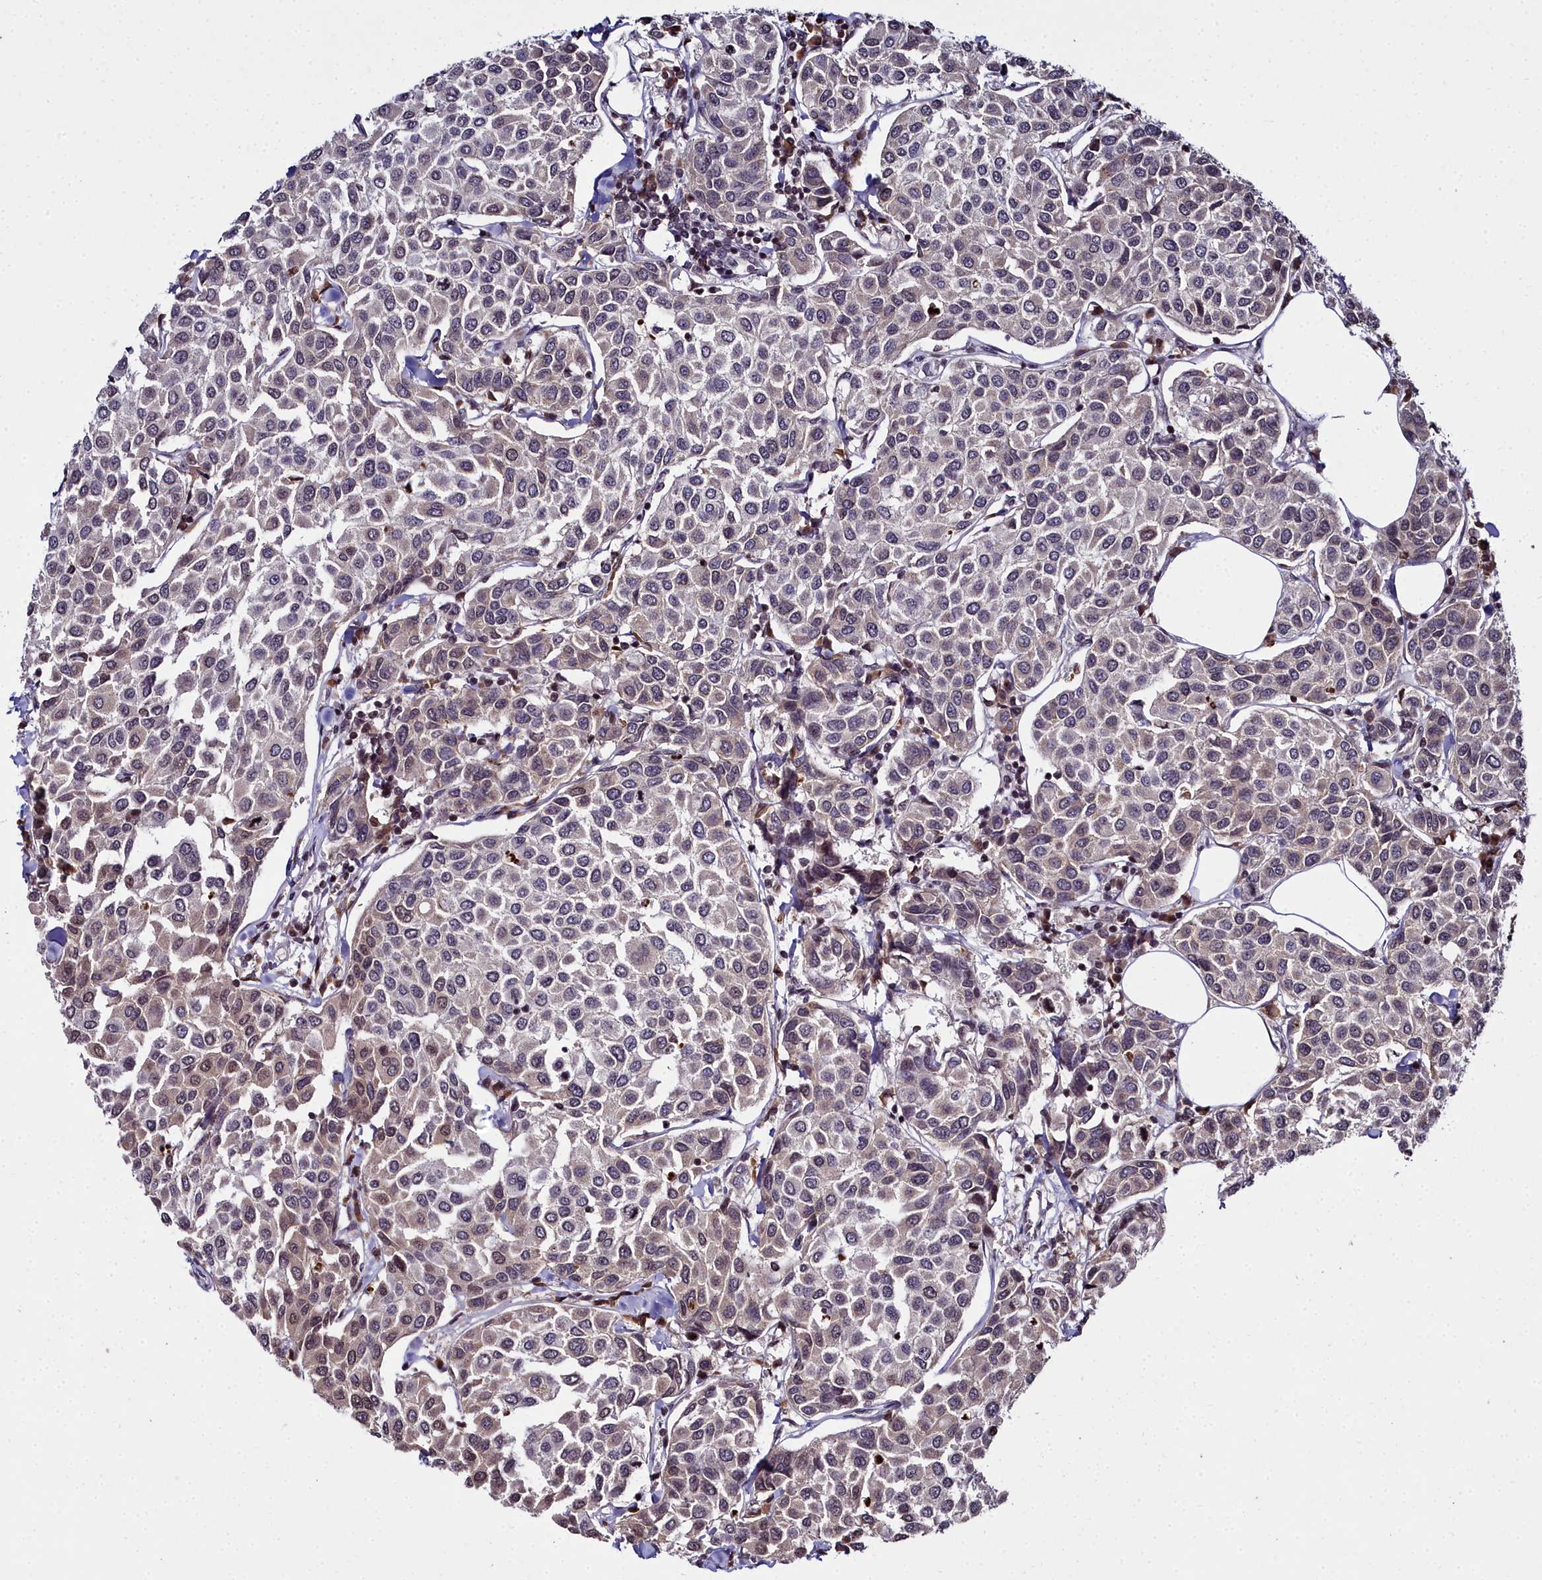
{"staining": {"intensity": "weak", "quantity": ">75%", "location": "cytoplasmic/membranous"}, "tissue": "breast cancer", "cell_type": "Tumor cells", "image_type": "cancer", "snomed": [{"axis": "morphology", "description": "Duct carcinoma"}, {"axis": "topography", "description": "Breast"}], "caption": "Protein staining of infiltrating ductal carcinoma (breast) tissue demonstrates weak cytoplasmic/membranous positivity in approximately >75% of tumor cells.", "gene": "FZD4", "patient": {"sex": "female", "age": 55}}